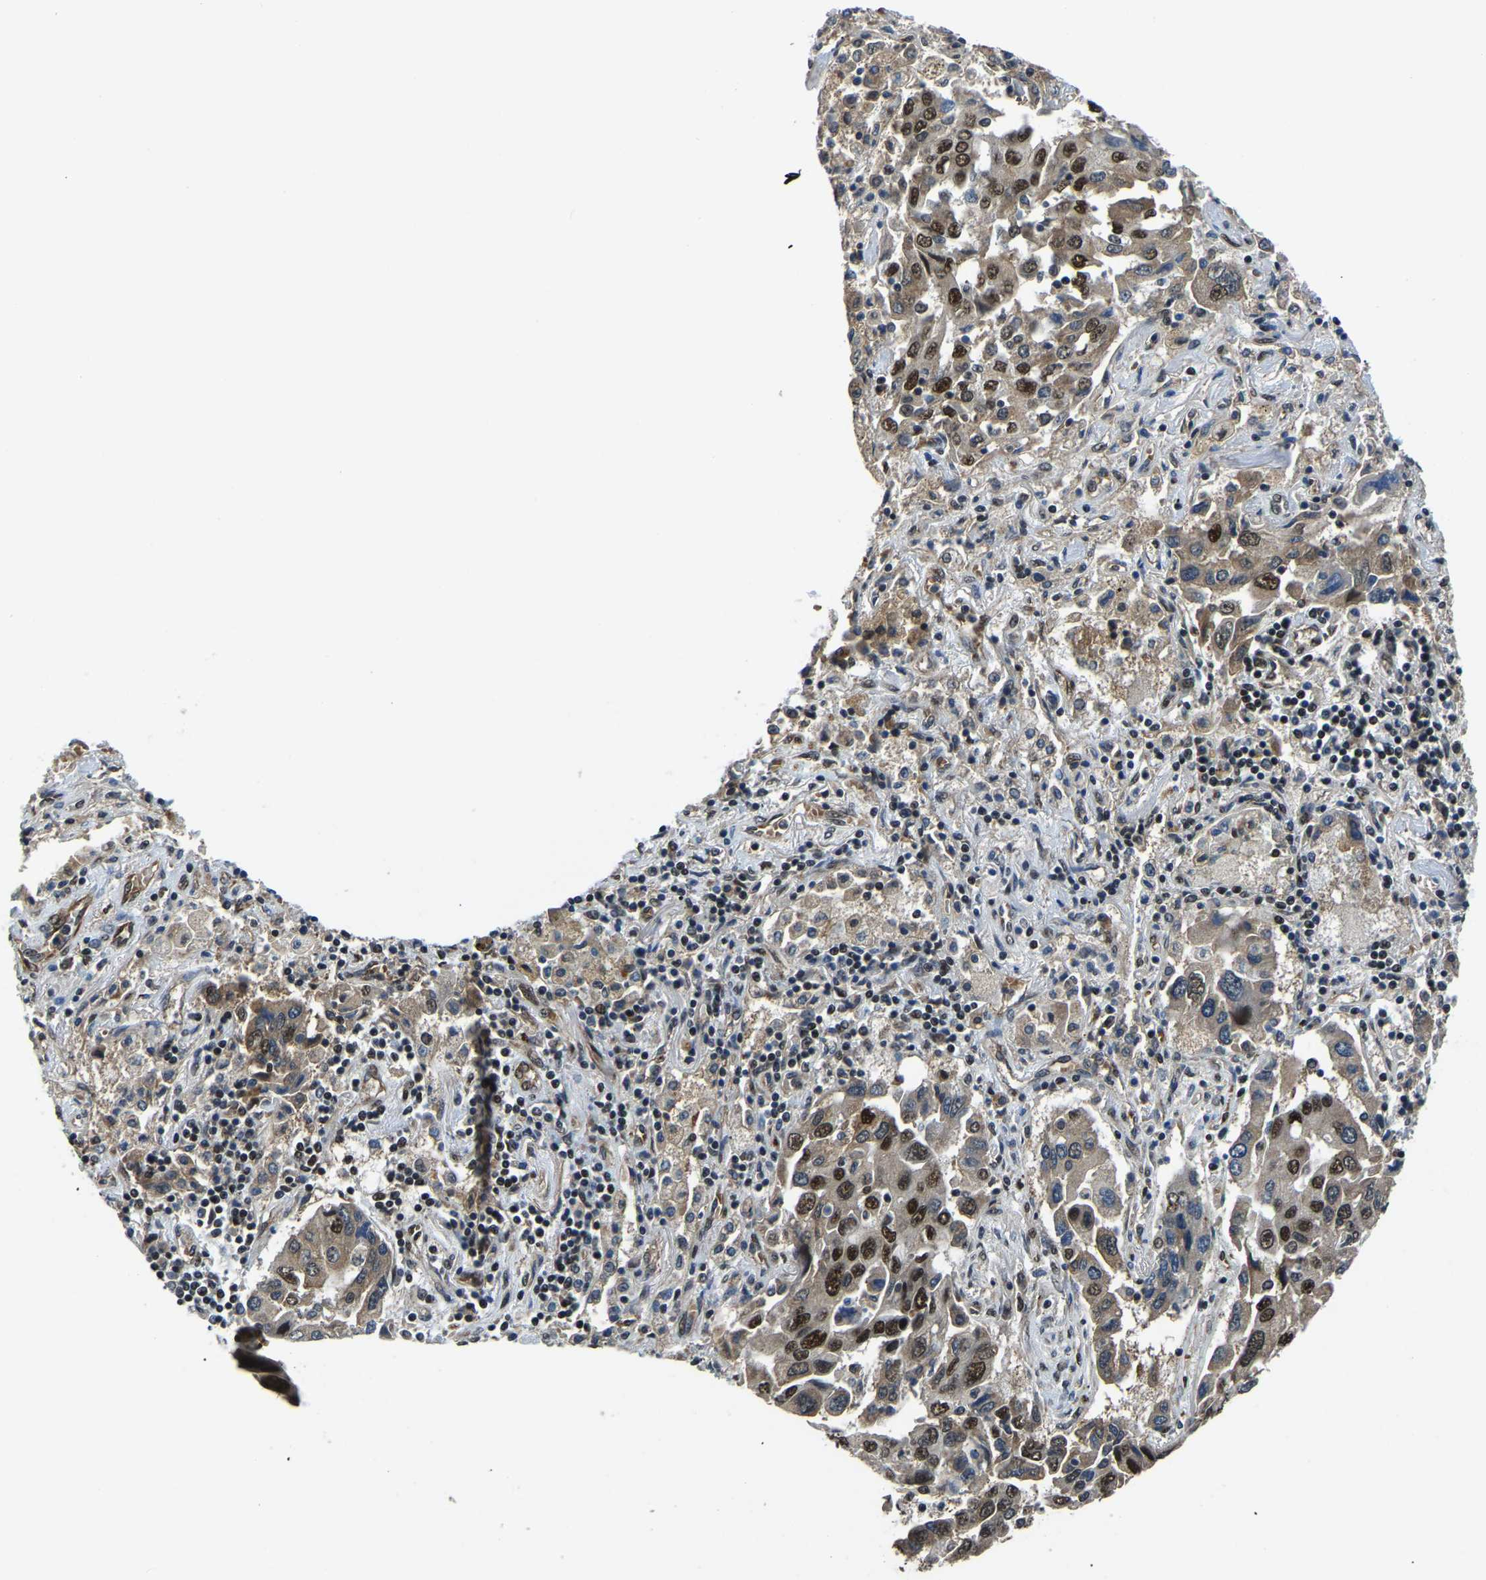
{"staining": {"intensity": "strong", "quantity": ">75%", "location": "cytoplasmic/membranous,nuclear"}, "tissue": "lung cancer", "cell_type": "Tumor cells", "image_type": "cancer", "snomed": [{"axis": "morphology", "description": "Adenocarcinoma, NOS"}, {"axis": "topography", "description": "Lung"}], "caption": "Human adenocarcinoma (lung) stained with a protein marker exhibits strong staining in tumor cells.", "gene": "DFFA", "patient": {"sex": "female", "age": 65}}